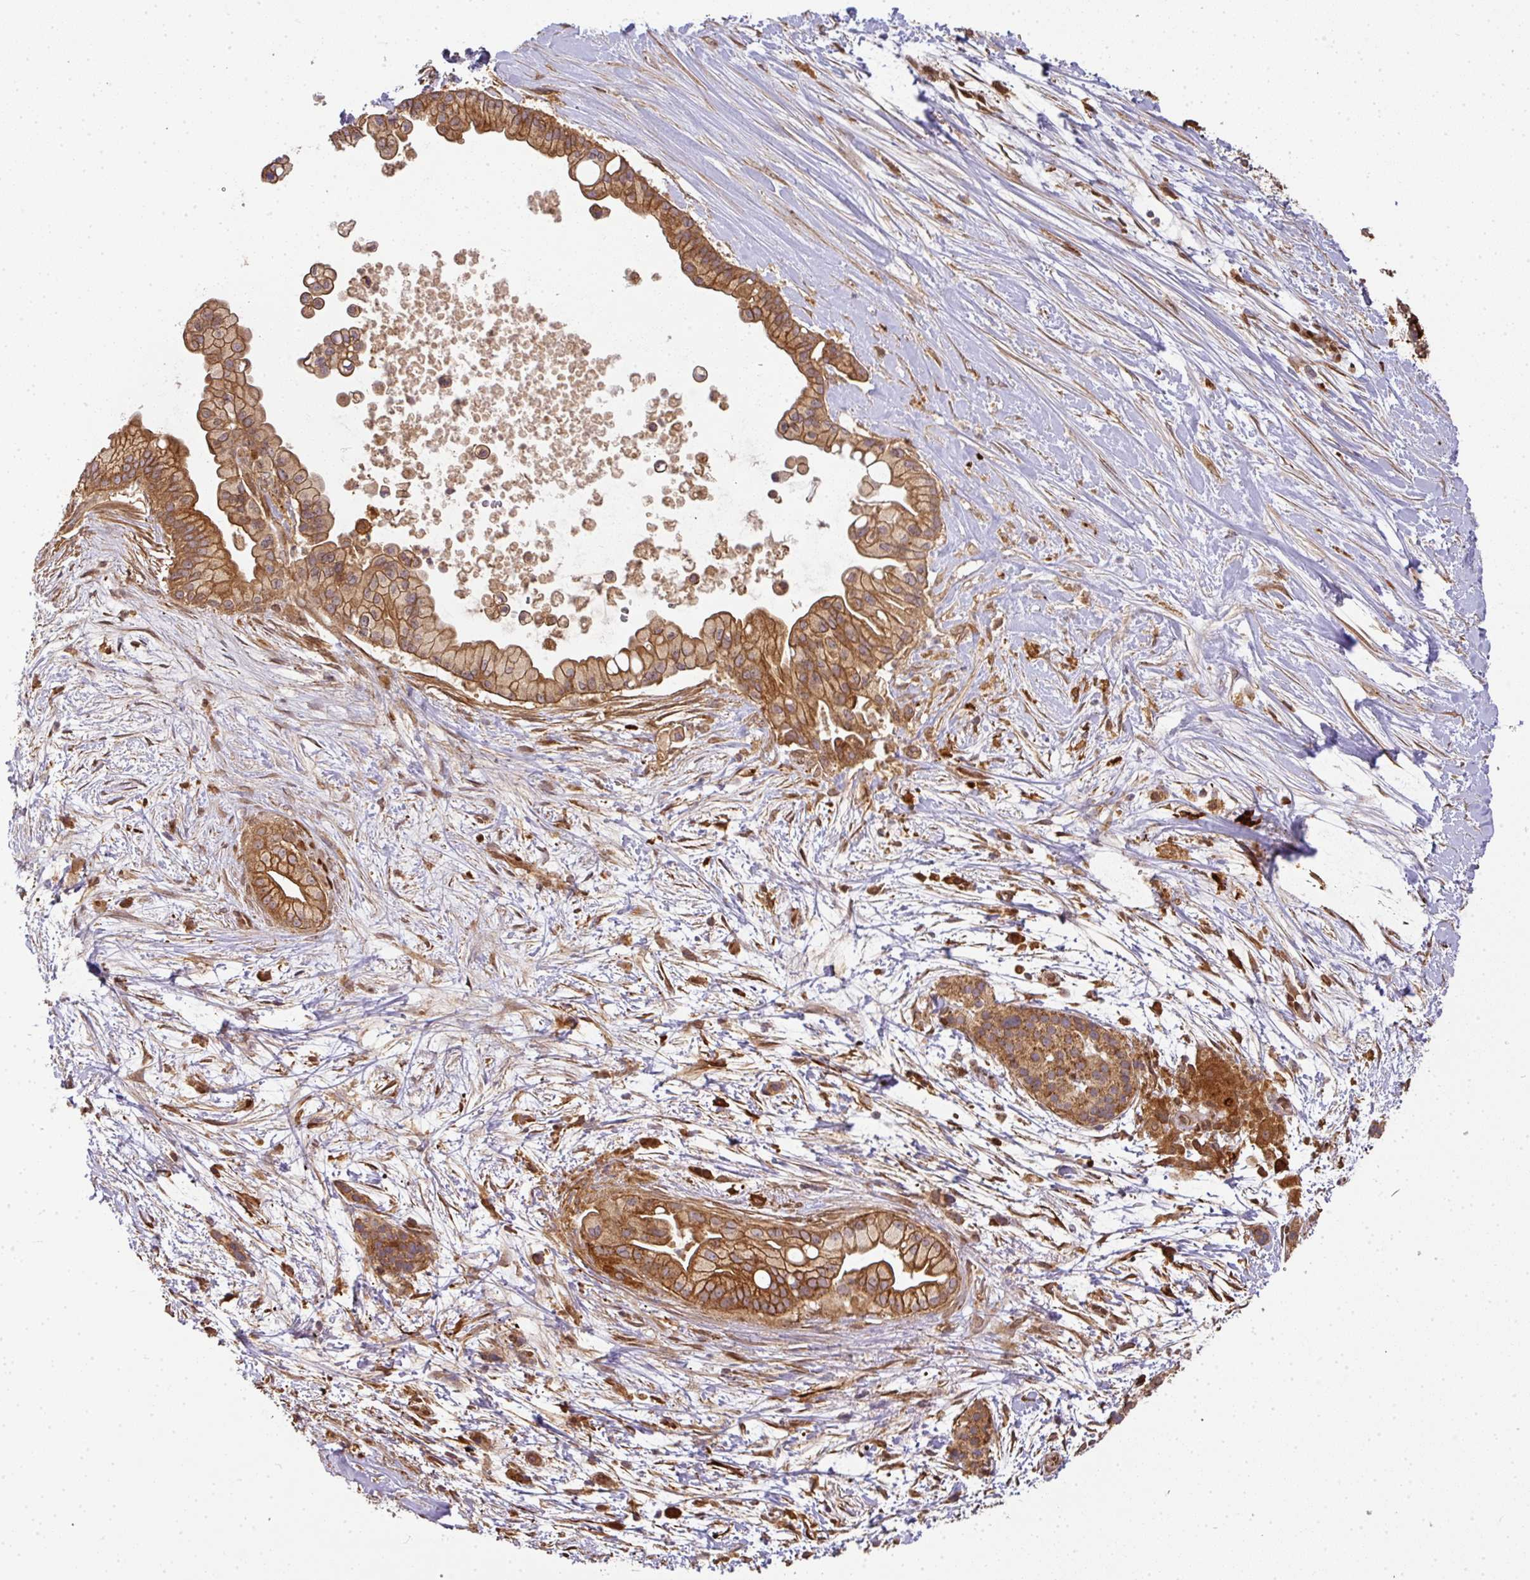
{"staining": {"intensity": "strong", "quantity": ">75%", "location": "cytoplasmic/membranous"}, "tissue": "pancreatic cancer", "cell_type": "Tumor cells", "image_type": "cancer", "snomed": [{"axis": "morphology", "description": "Adenocarcinoma, NOS"}, {"axis": "topography", "description": "Pancreas"}], "caption": "A high-resolution photomicrograph shows immunohistochemistry staining of pancreatic adenocarcinoma, which demonstrates strong cytoplasmic/membranous expression in approximately >75% of tumor cells.", "gene": "MALSU1", "patient": {"sex": "female", "age": 69}}